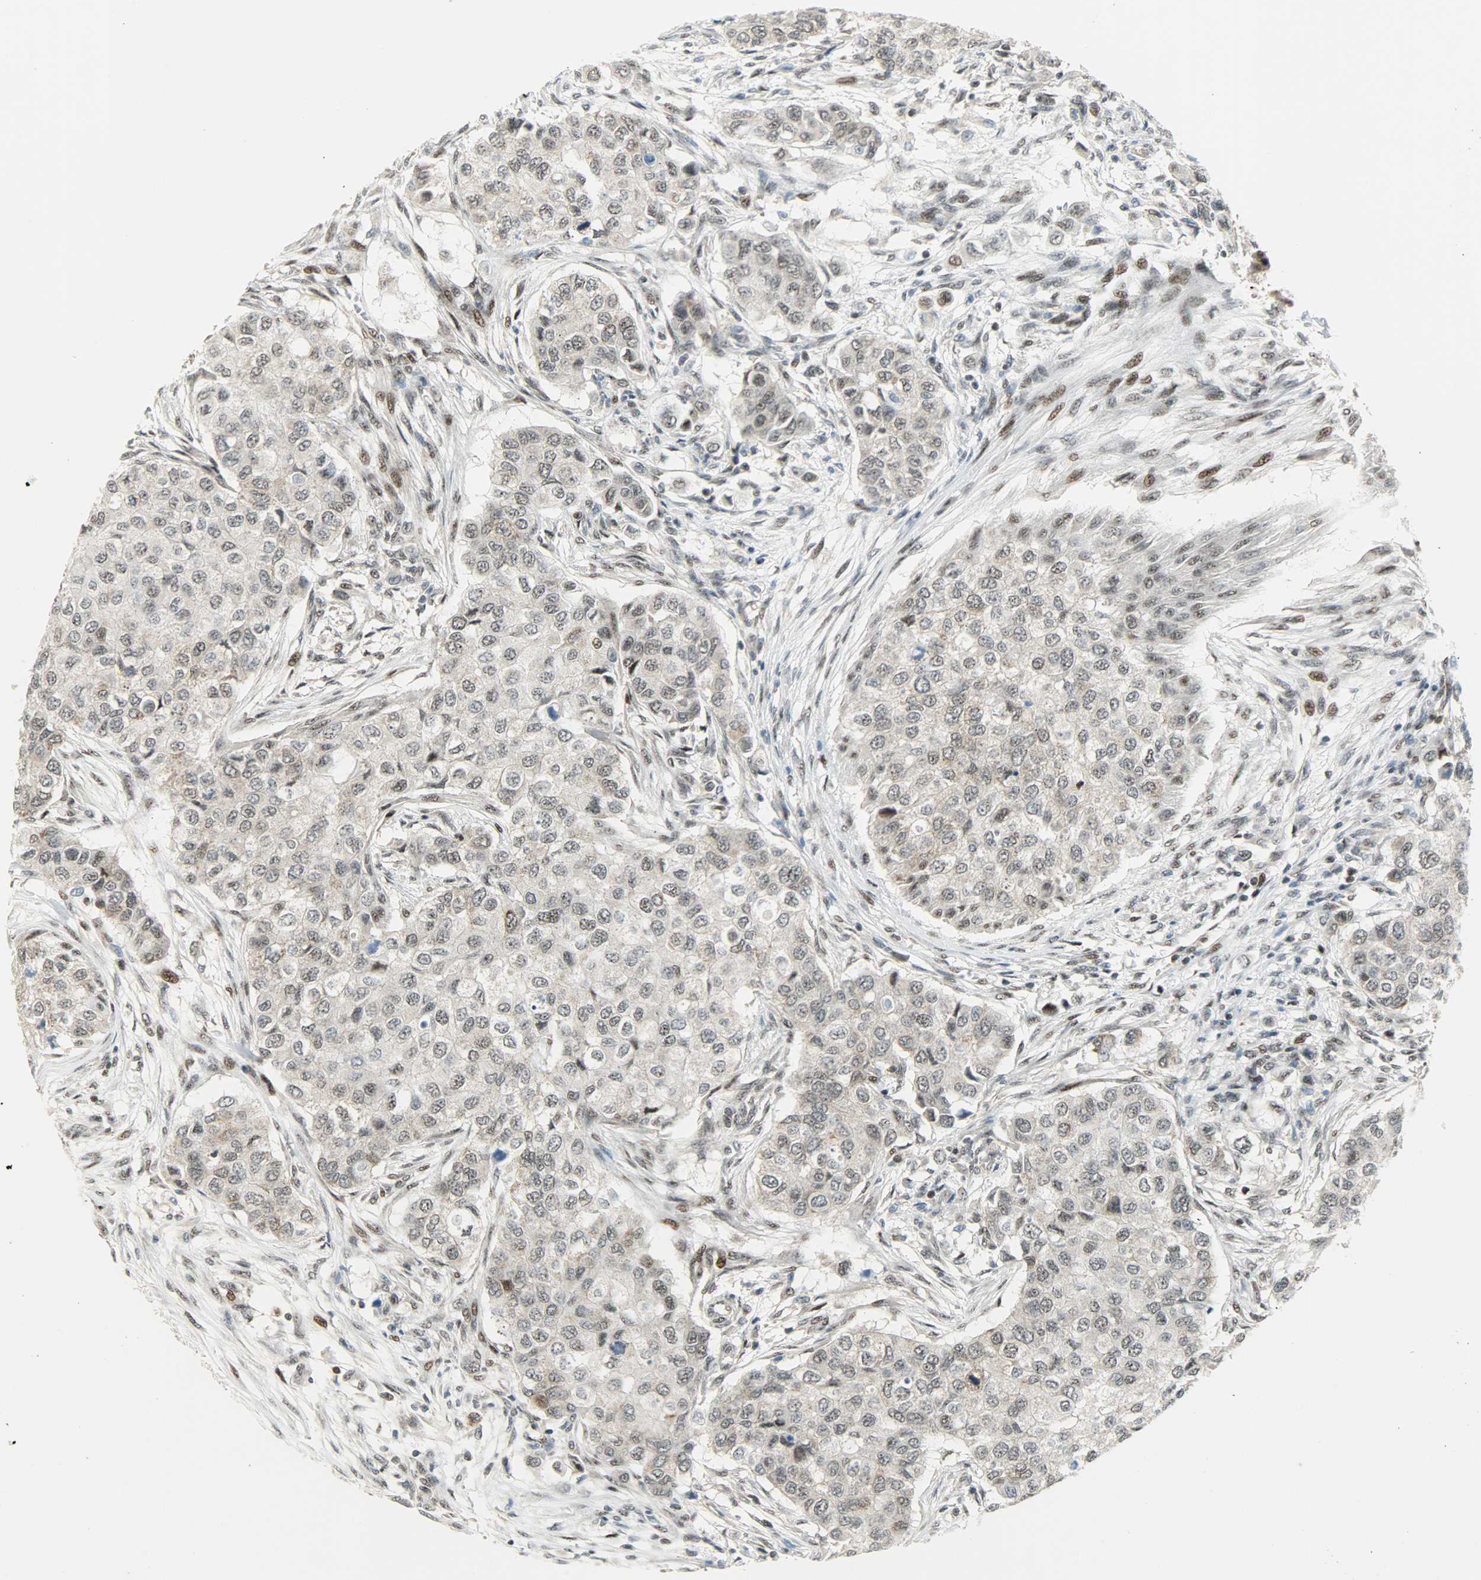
{"staining": {"intensity": "weak", "quantity": "25%-75%", "location": "cytoplasmic/membranous,nuclear"}, "tissue": "breast cancer", "cell_type": "Tumor cells", "image_type": "cancer", "snomed": [{"axis": "morphology", "description": "Normal tissue, NOS"}, {"axis": "morphology", "description": "Duct carcinoma"}, {"axis": "topography", "description": "Breast"}], "caption": "Protein analysis of intraductal carcinoma (breast) tissue demonstrates weak cytoplasmic/membranous and nuclear positivity in about 25%-75% of tumor cells.", "gene": "IL15", "patient": {"sex": "female", "age": 49}}